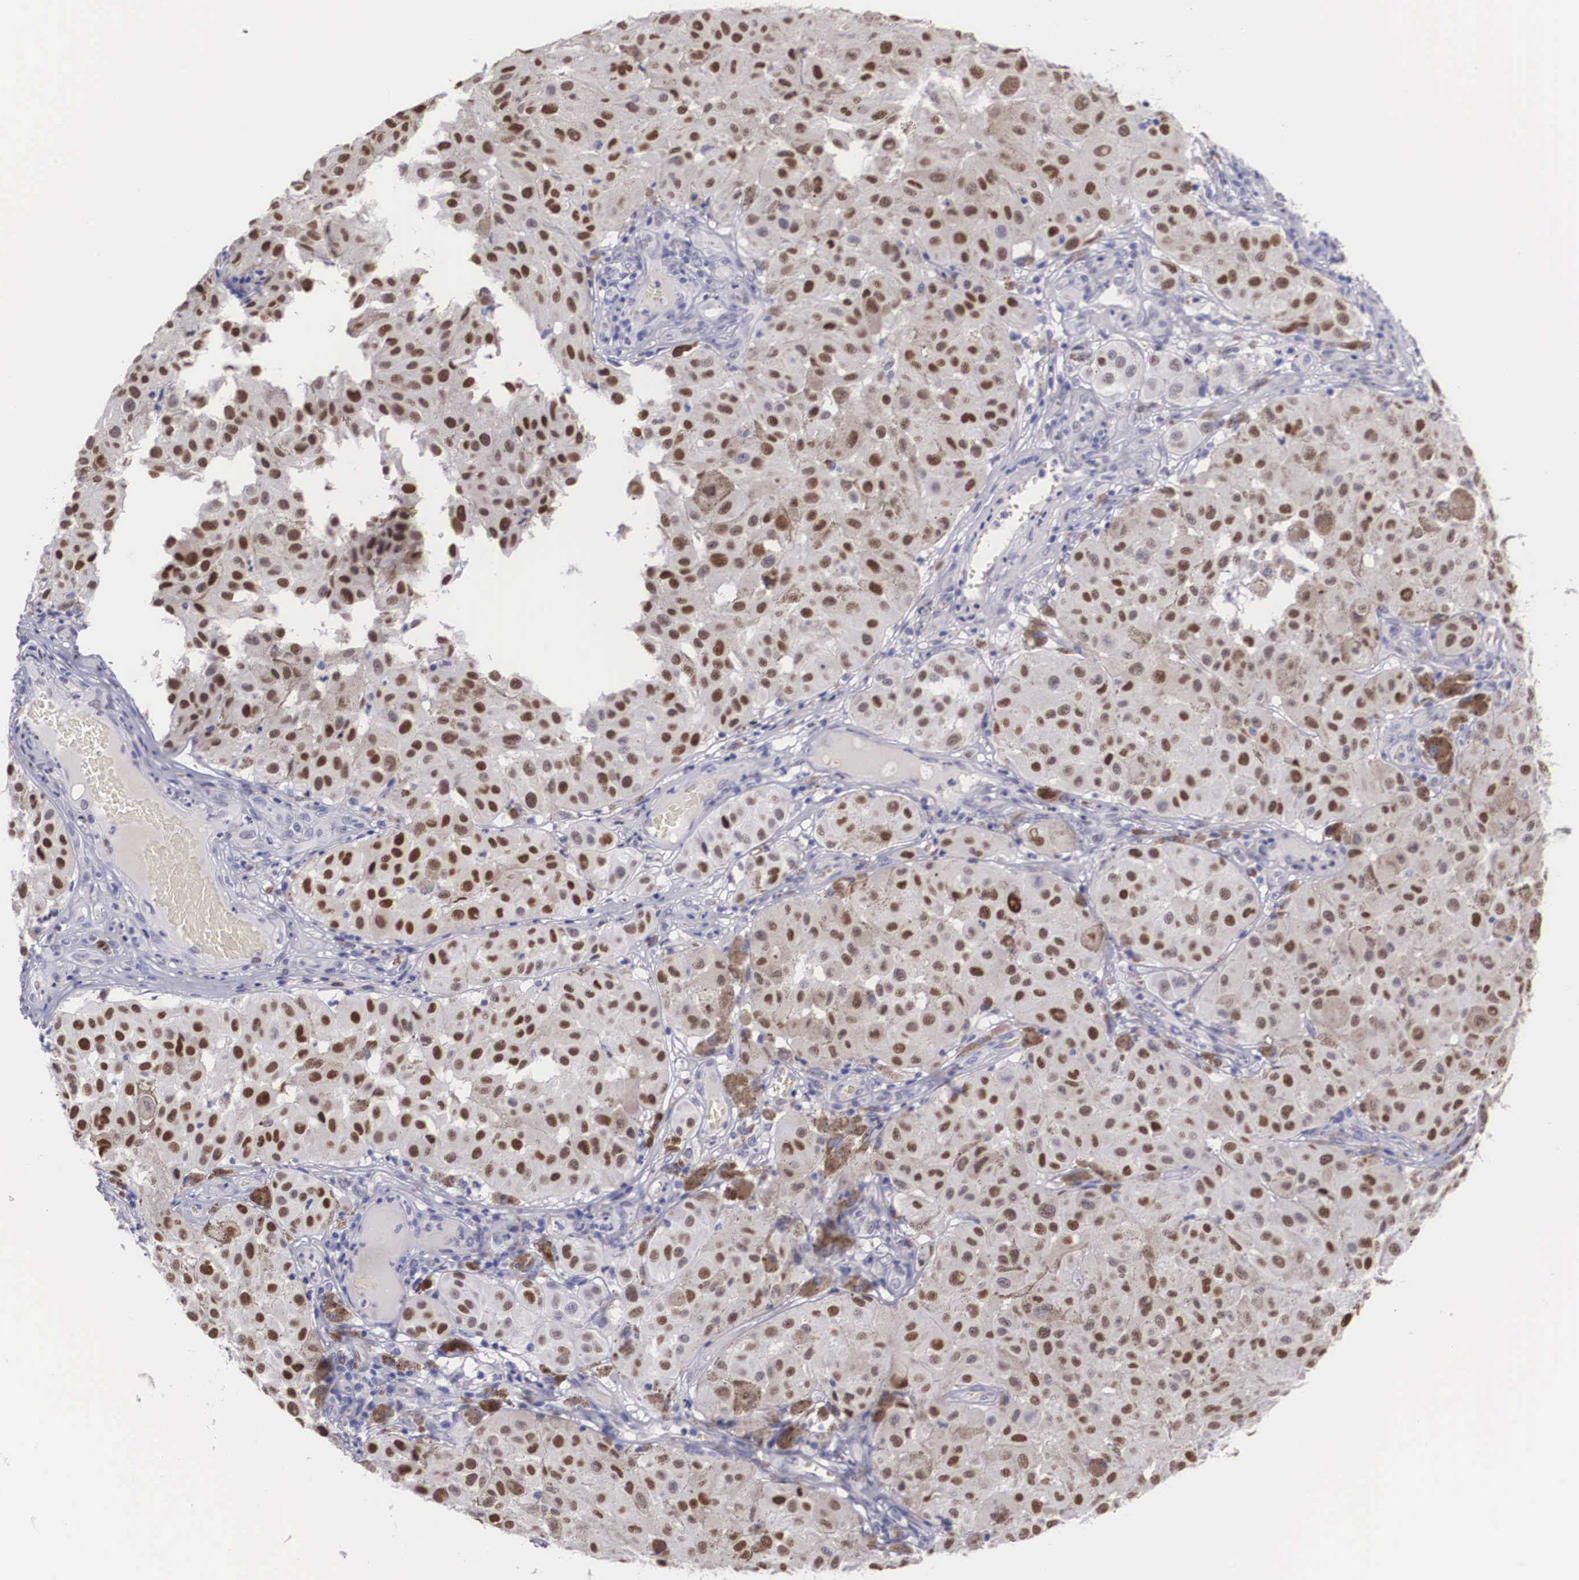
{"staining": {"intensity": "strong", "quantity": ">75%", "location": "nuclear"}, "tissue": "melanoma", "cell_type": "Tumor cells", "image_type": "cancer", "snomed": [{"axis": "morphology", "description": "Malignant melanoma, NOS"}, {"axis": "topography", "description": "Skin"}], "caption": "Malignant melanoma stained with a protein marker demonstrates strong staining in tumor cells.", "gene": "HMGN5", "patient": {"sex": "female", "age": 64}}